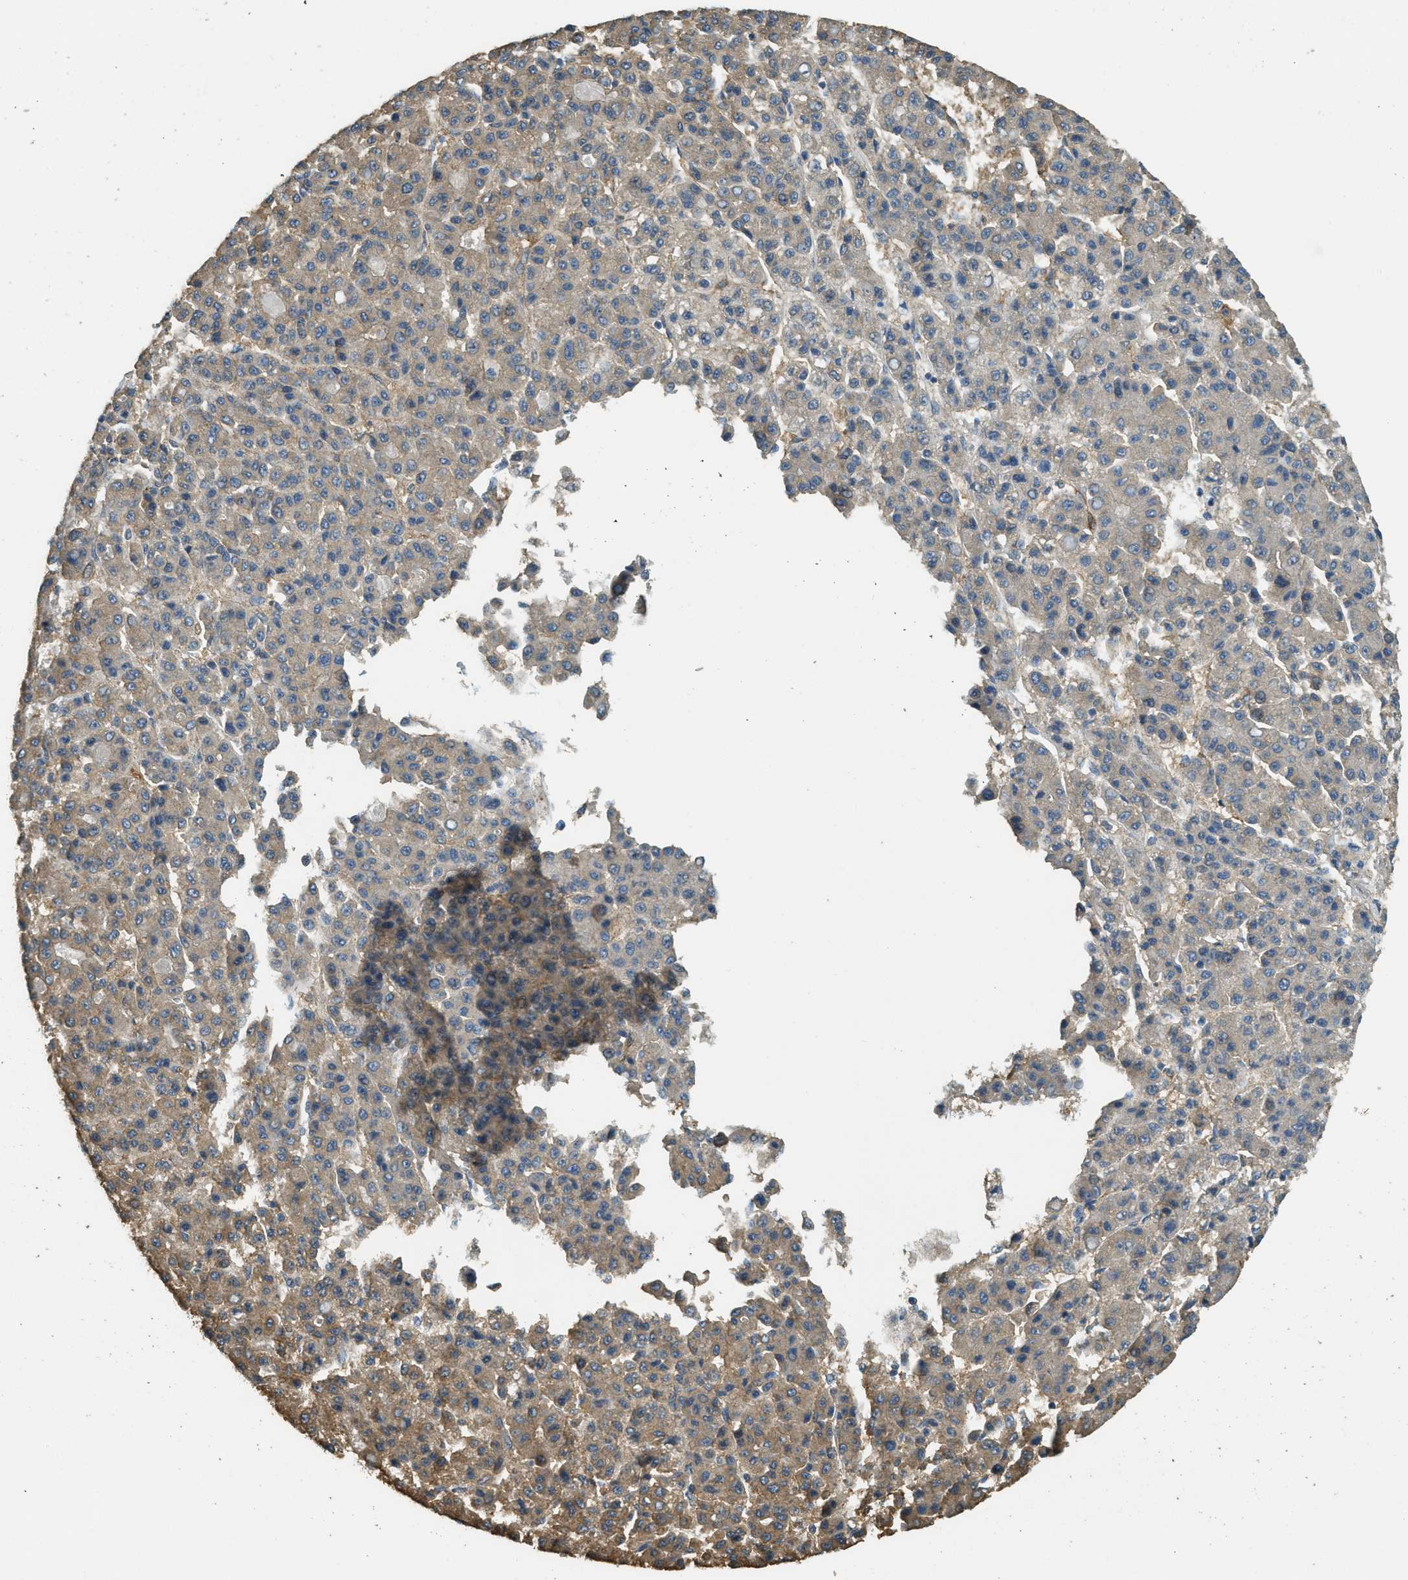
{"staining": {"intensity": "weak", "quantity": ">75%", "location": "cytoplasmic/membranous"}, "tissue": "liver cancer", "cell_type": "Tumor cells", "image_type": "cancer", "snomed": [{"axis": "morphology", "description": "Carcinoma, Hepatocellular, NOS"}, {"axis": "topography", "description": "Liver"}], "caption": "A low amount of weak cytoplasmic/membranous staining is appreciated in about >75% of tumor cells in liver cancer (hepatocellular carcinoma) tissue. (IHC, brightfield microscopy, high magnification).", "gene": "CD276", "patient": {"sex": "male", "age": 70}}